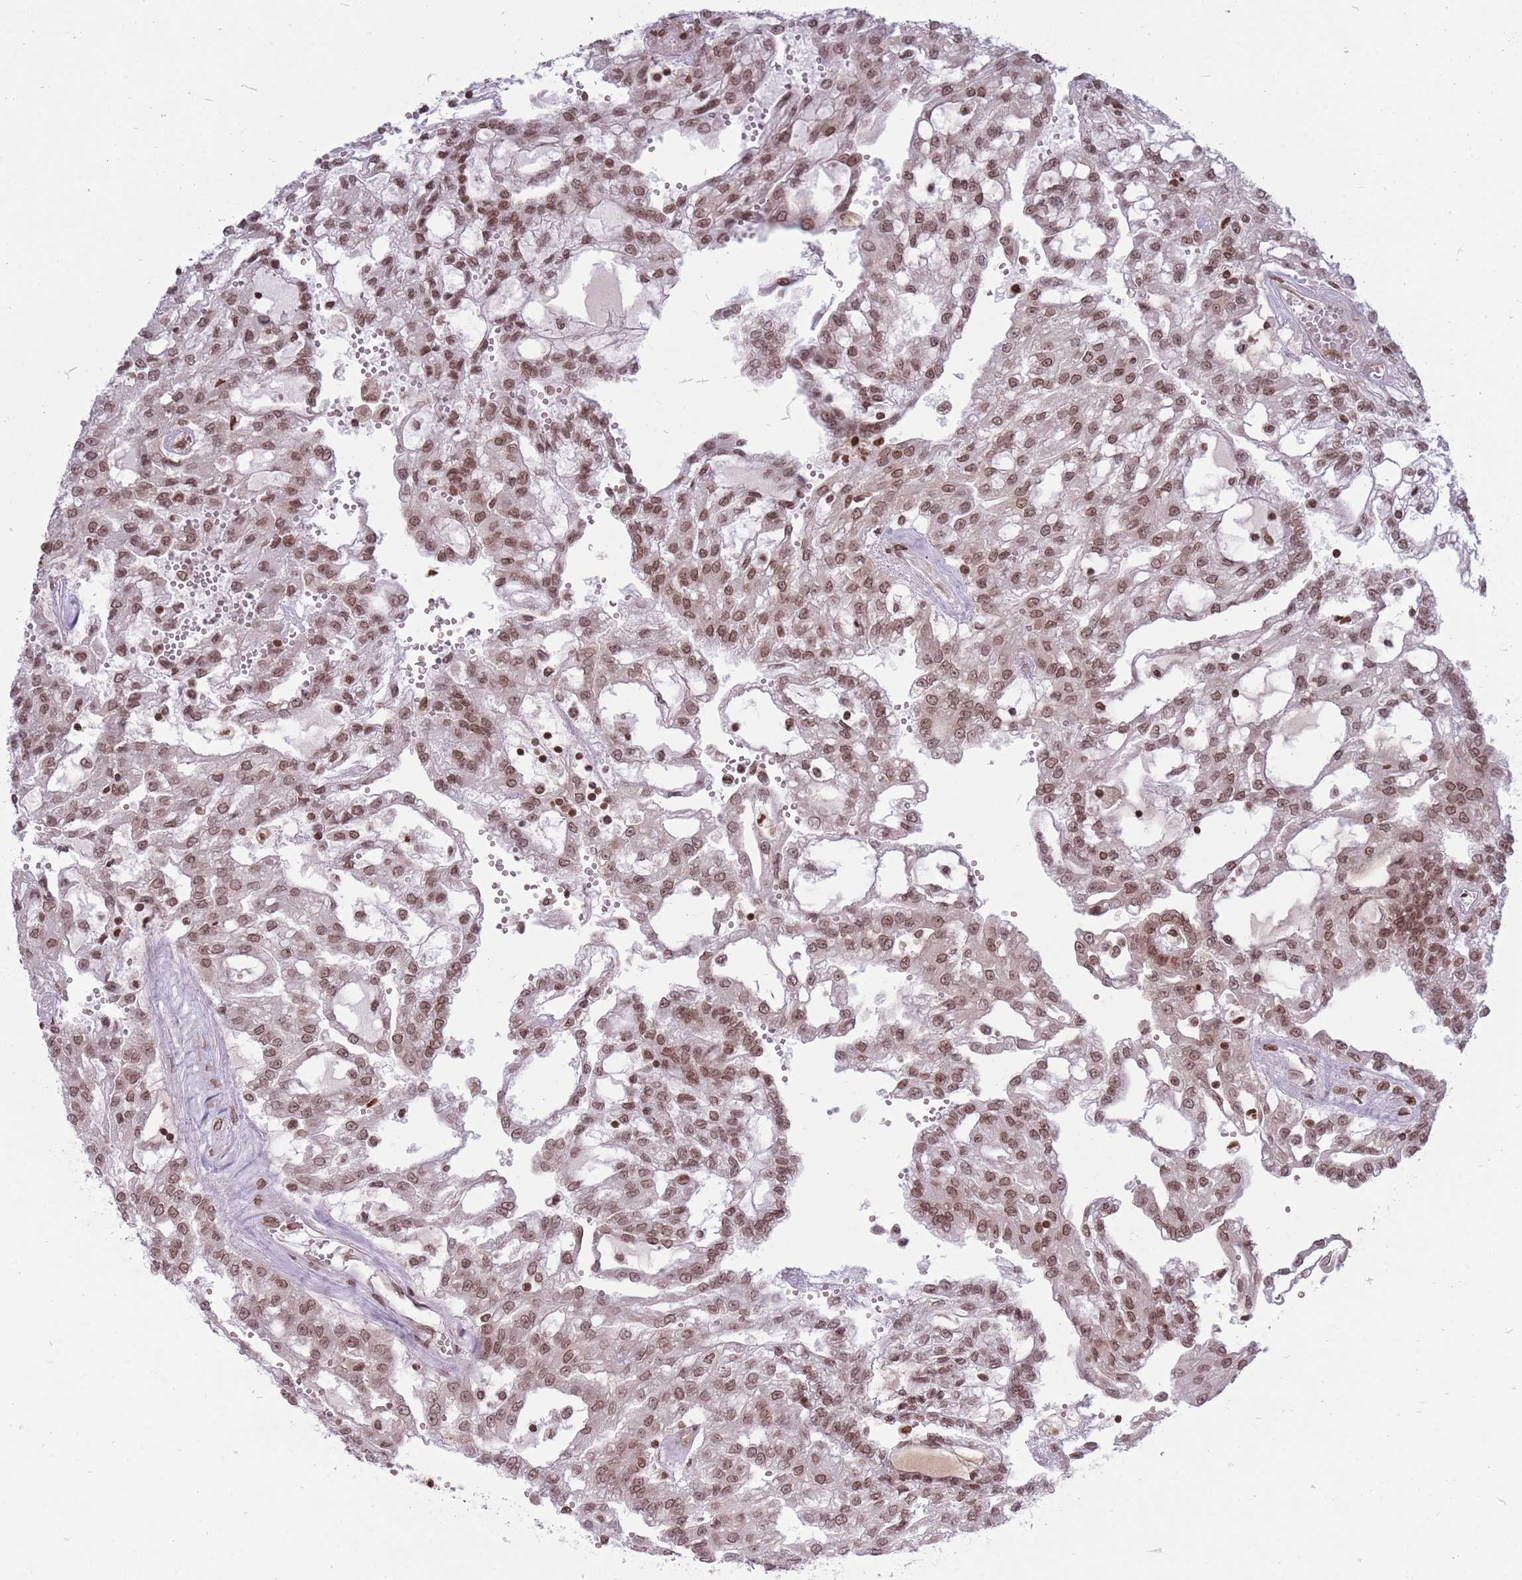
{"staining": {"intensity": "moderate", "quantity": ">75%", "location": "nuclear"}, "tissue": "renal cancer", "cell_type": "Tumor cells", "image_type": "cancer", "snomed": [{"axis": "morphology", "description": "Adenocarcinoma, NOS"}, {"axis": "topography", "description": "Kidney"}], "caption": "High-magnification brightfield microscopy of renal cancer (adenocarcinoma) stained with DAB (3,3'-diaminobenzidine) (brown) and counterstained with hematoxylin (blue). tumor cells exhibit moderate nuclear expression is identified in approximately>75% of cells. (DAB (3,3'-diaminobenzidine) IHC with brightfield microscopy, high magnification).", "gene": "TMC6", "patient": {"sex": "male", "age": 63}}